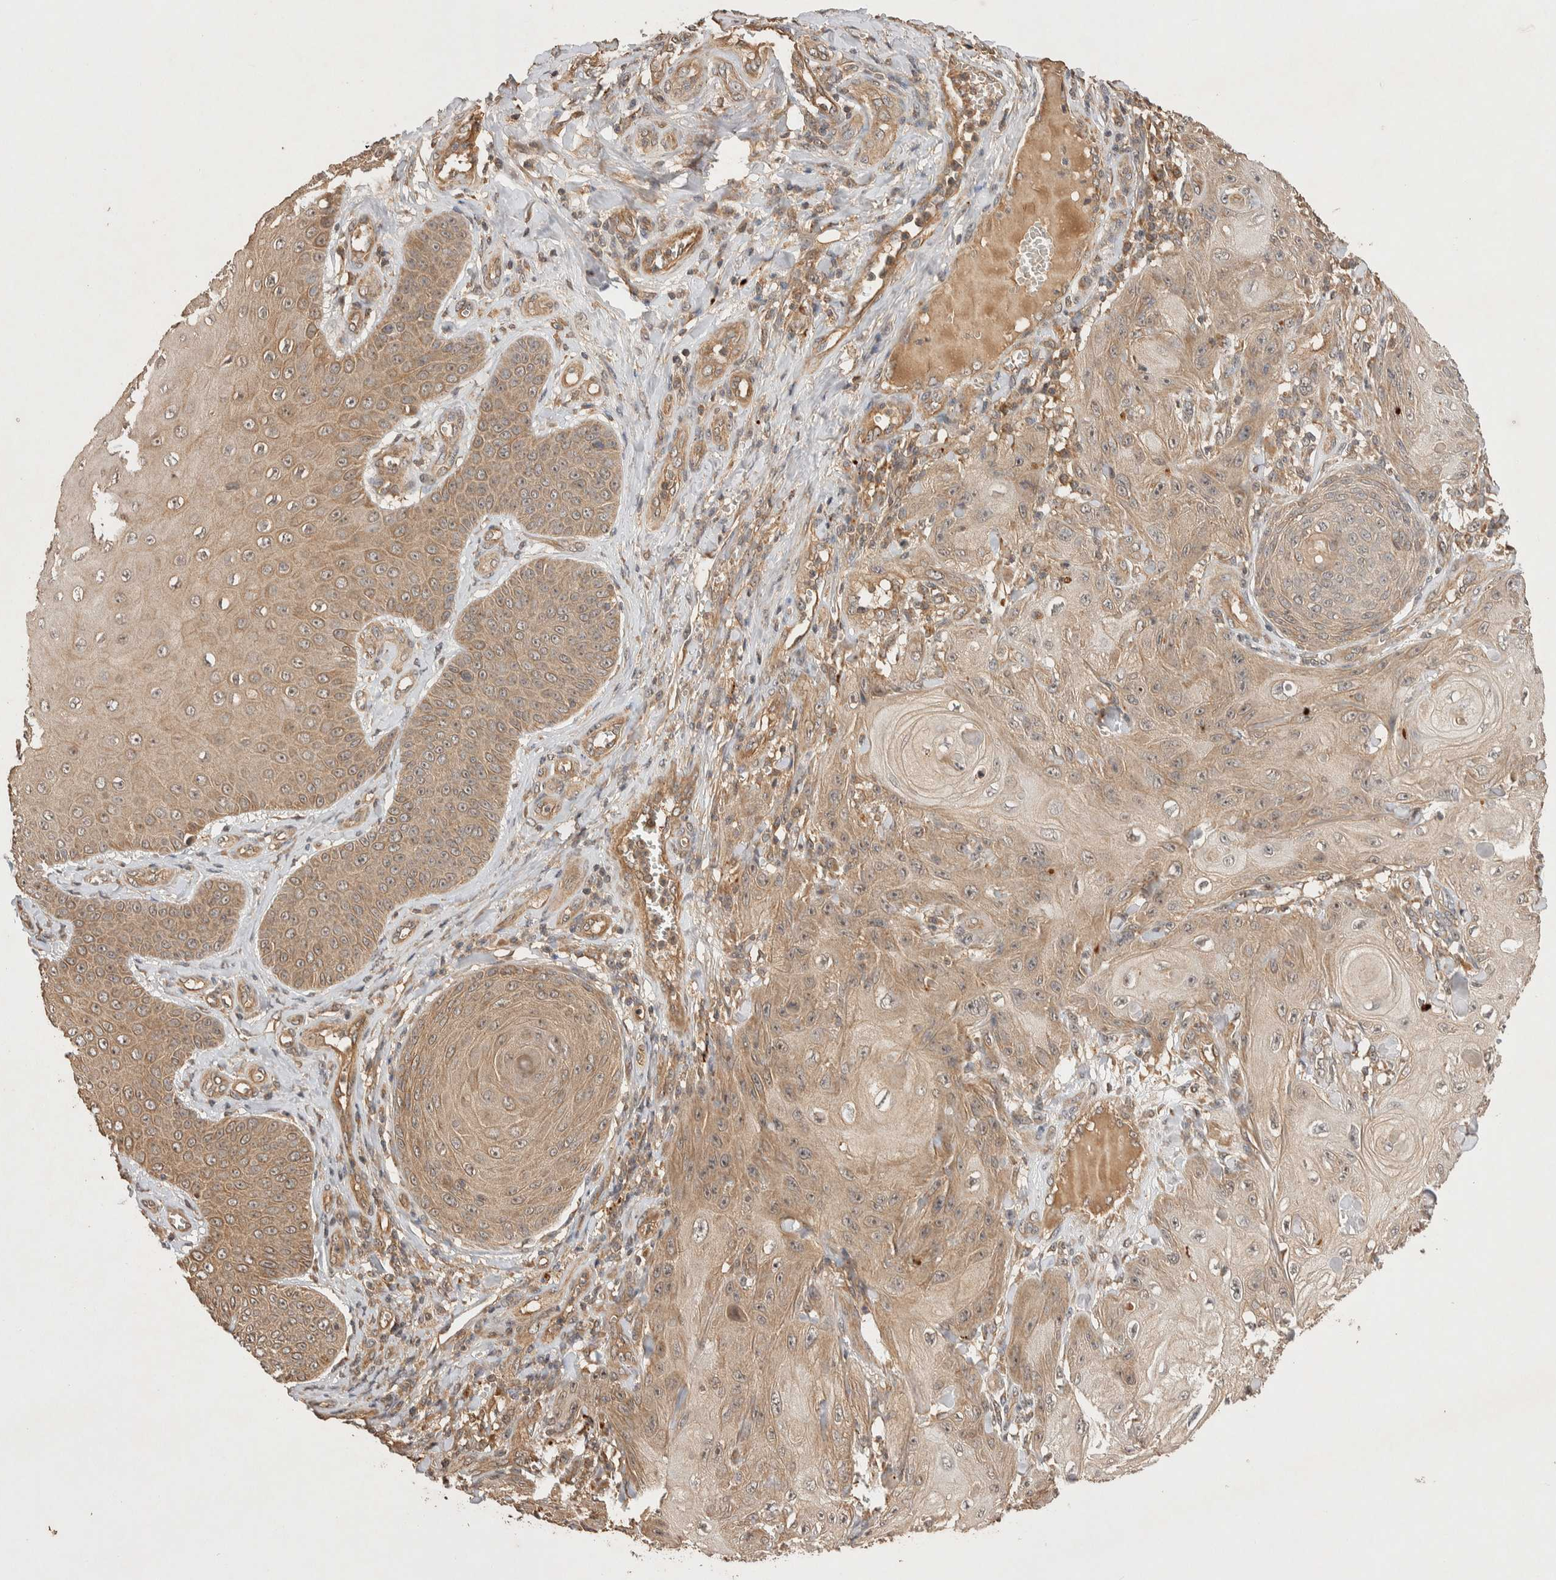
{"staining": {"intensity": "moderate", "quantity": ">75%", "location": "cytoplasmic/membranous"}, "tissue": "skin cancer", "cell_type": "Tumor cells", "image_type": "cancer", "snomed": [{"axis": "morphology", "description": "Squamous cell carcinoma, NOS"}, {"axis": "topography", "description": "Skin"}], "caption": "About >75% of tumor cells in skin squamous cell carcinoma exhibit moderate cytoplasmic/membranous protein positivity as visualized by brown immunohistochemical staining.", "gene": "NSMAF", "patient": {"sex": "male", "age": 74}}